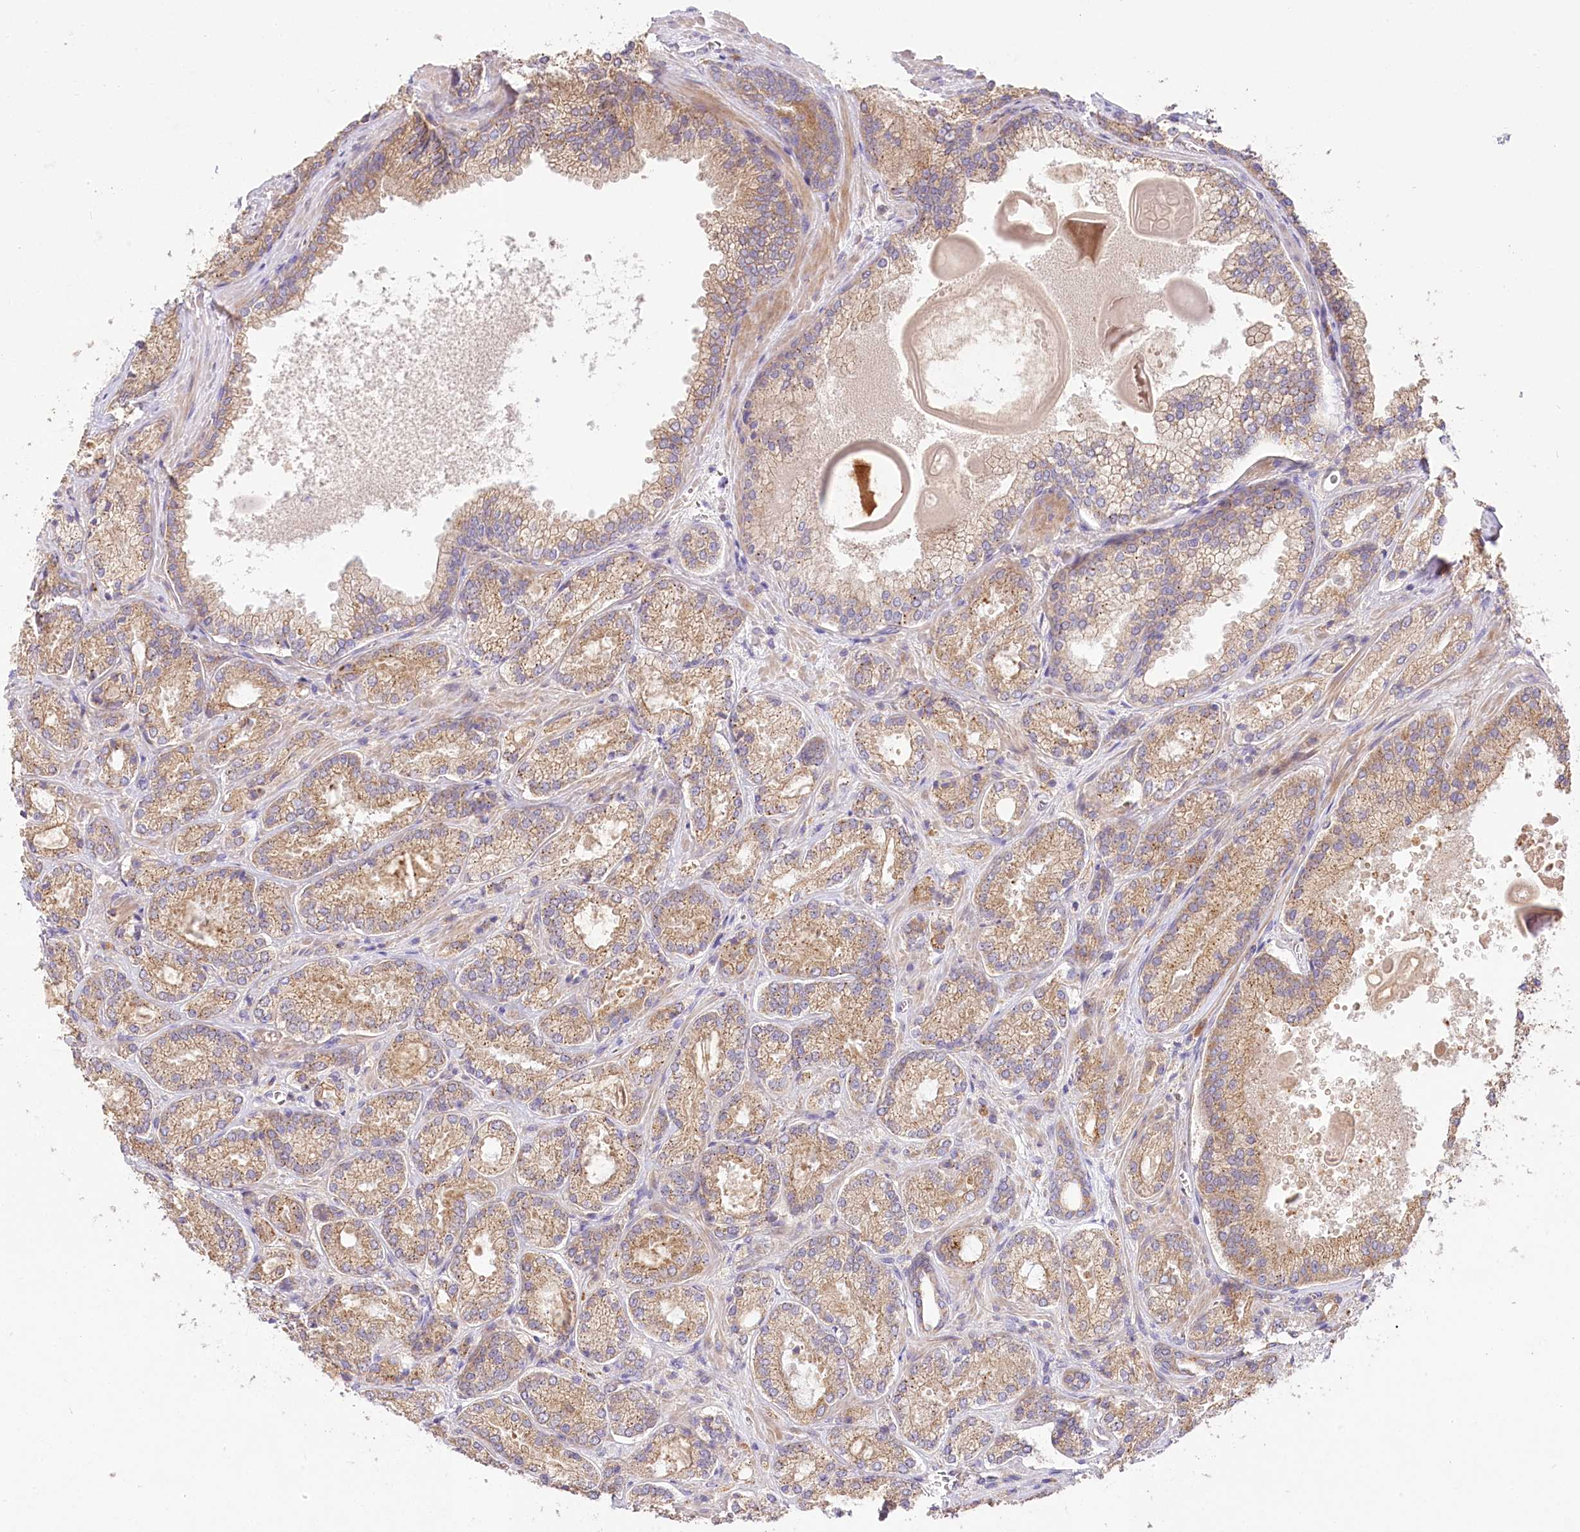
{"staining": {"intensity": "moderate", "quantity": ">75%", "location": "cytoplasmic/membranous"}, "tissue": "prostate cancer", "cell_type": "Tumor cells", "image_type": "cancer", "snomed": [{"axis": "morphology", "description": "Adenocarcinoma, Low grade"}, {"axis": "topography", "description": "Prostate"}], "caption": "DAB (3,3'-diaminobenzidine) immunohistochemical staining of human prostate cancer (low-grade adenocarcinoma) shows moderate cytoplasmic/membranous protein positivity in approximately >75% of tumor cells. (DAB IHC with brightfield microscopy, high magnification).", "gene": "PYROXD1", "patient": {"sex": "male", "age": 74}}